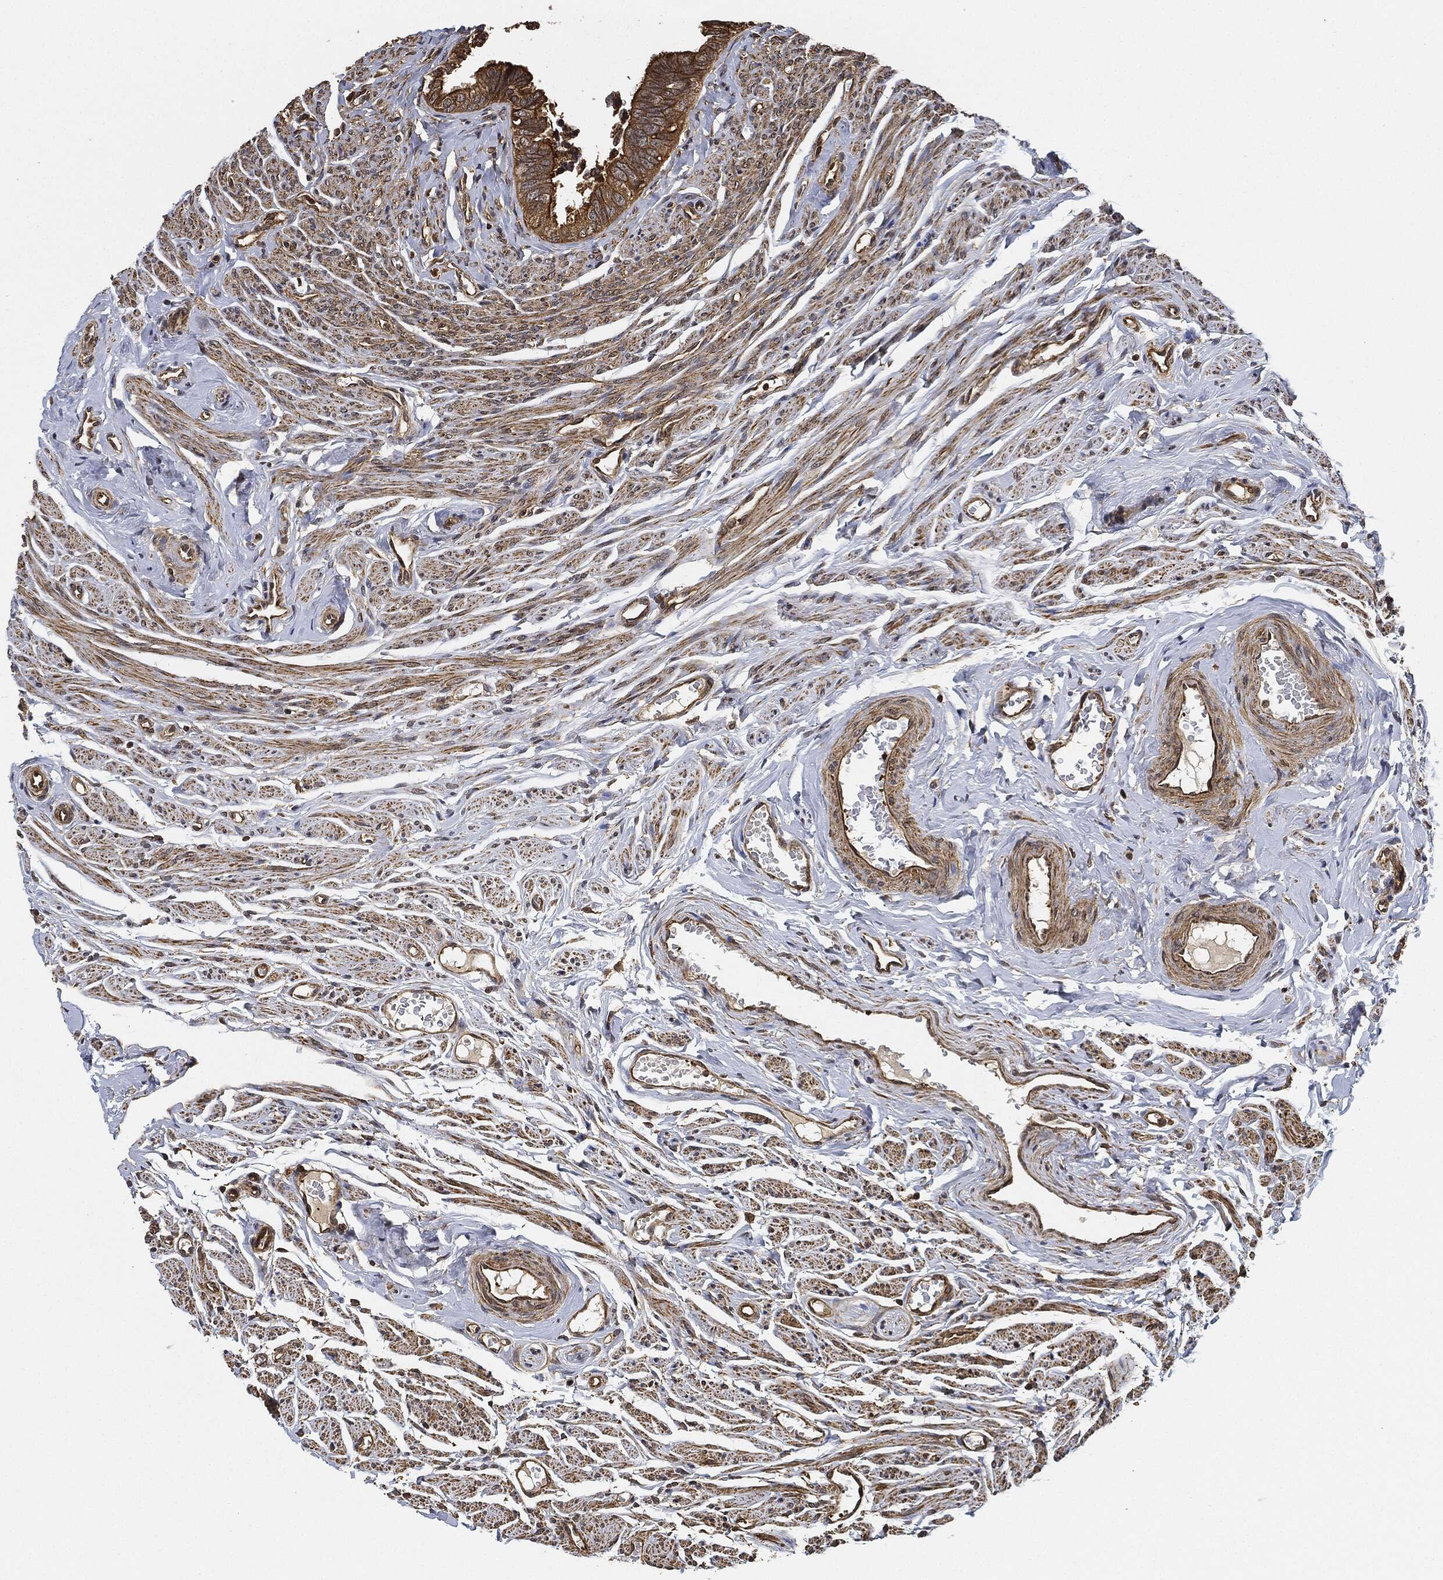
{"staining": {"intensity": "strong", "quantity": ">75%", "location": "cytoplasmic/membranous"}, "tissue": "fallopian tube", "cell_type": "Glandular cells", "image_type": "normal", "snomed": [{"axis": "morphology", "description": "Normal tissue, NOS"}, {"axis": "topography", "description": "Fallopian tube"}], "caption": "IHC of unremarkable fallopian tube exhibits high levels of strong cytoplasmic/membranous staining in approximately >75% of glandular cells. (Brightfield microscopy of DAB IHC at high magnification).", "gene": "CEP290", "patient": {"sex": "female", "age": 54}}